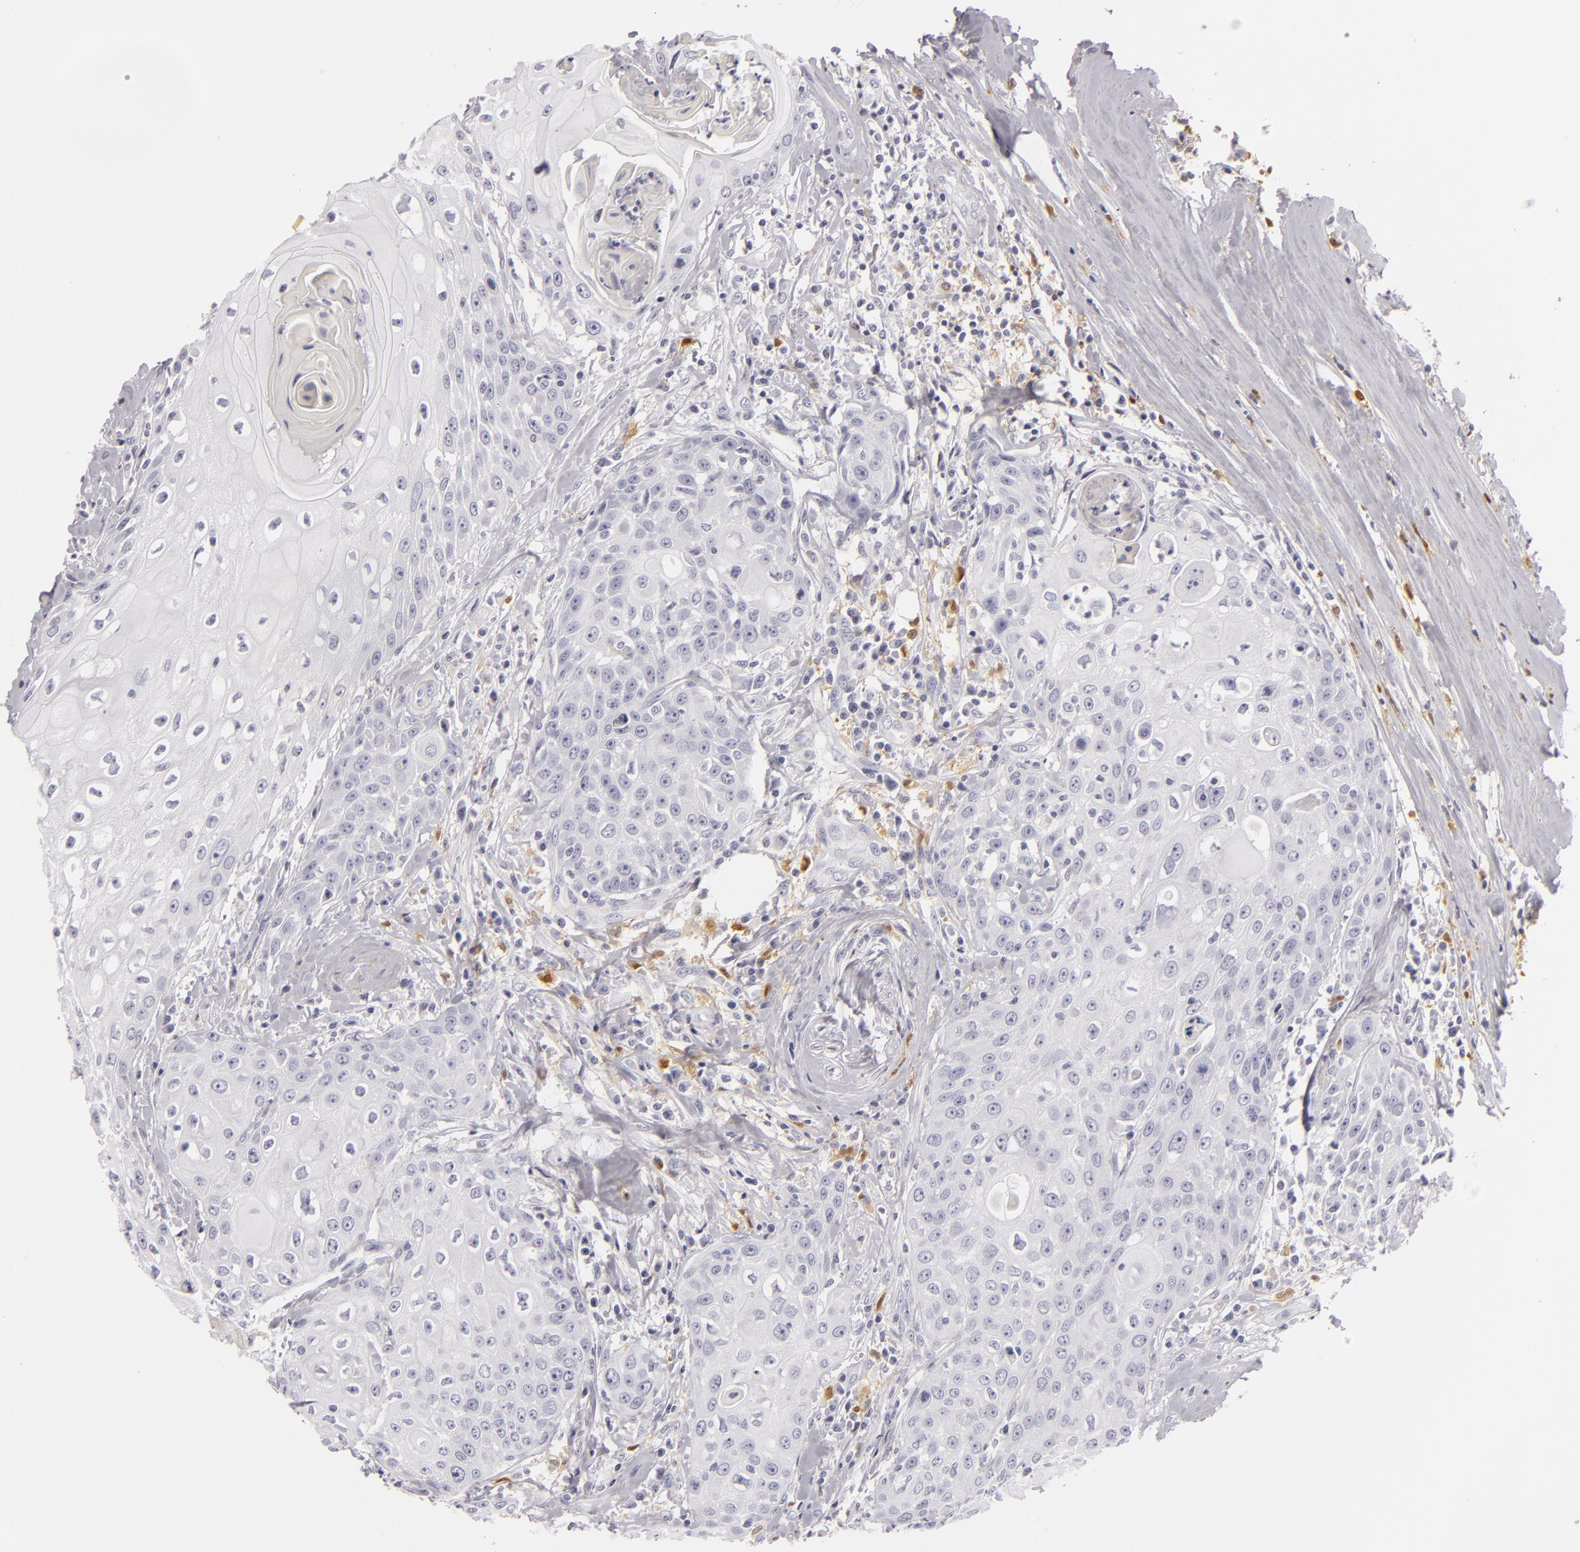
{"staining": {"intensity": "negative", "quantity": "none", "location": "none"}, "tissue": "head and neck cancer", "cell_type": "Tumor cells", "image_type": "cancer", "snomed": [{"axis": "morphology", "description": "Squamous cell carcinoma, NOS"}, {"axis": "topography", "description": "Oral tissue"}, {"axis": "topography", "description": "Head-Neck"}], "caption": "Immunohistochemistry of human head and neck squamous cell carcinoma displays no staining in tumor cells.", "gene": "F13A1", "patient": {"sex": "female", "age": 82}}